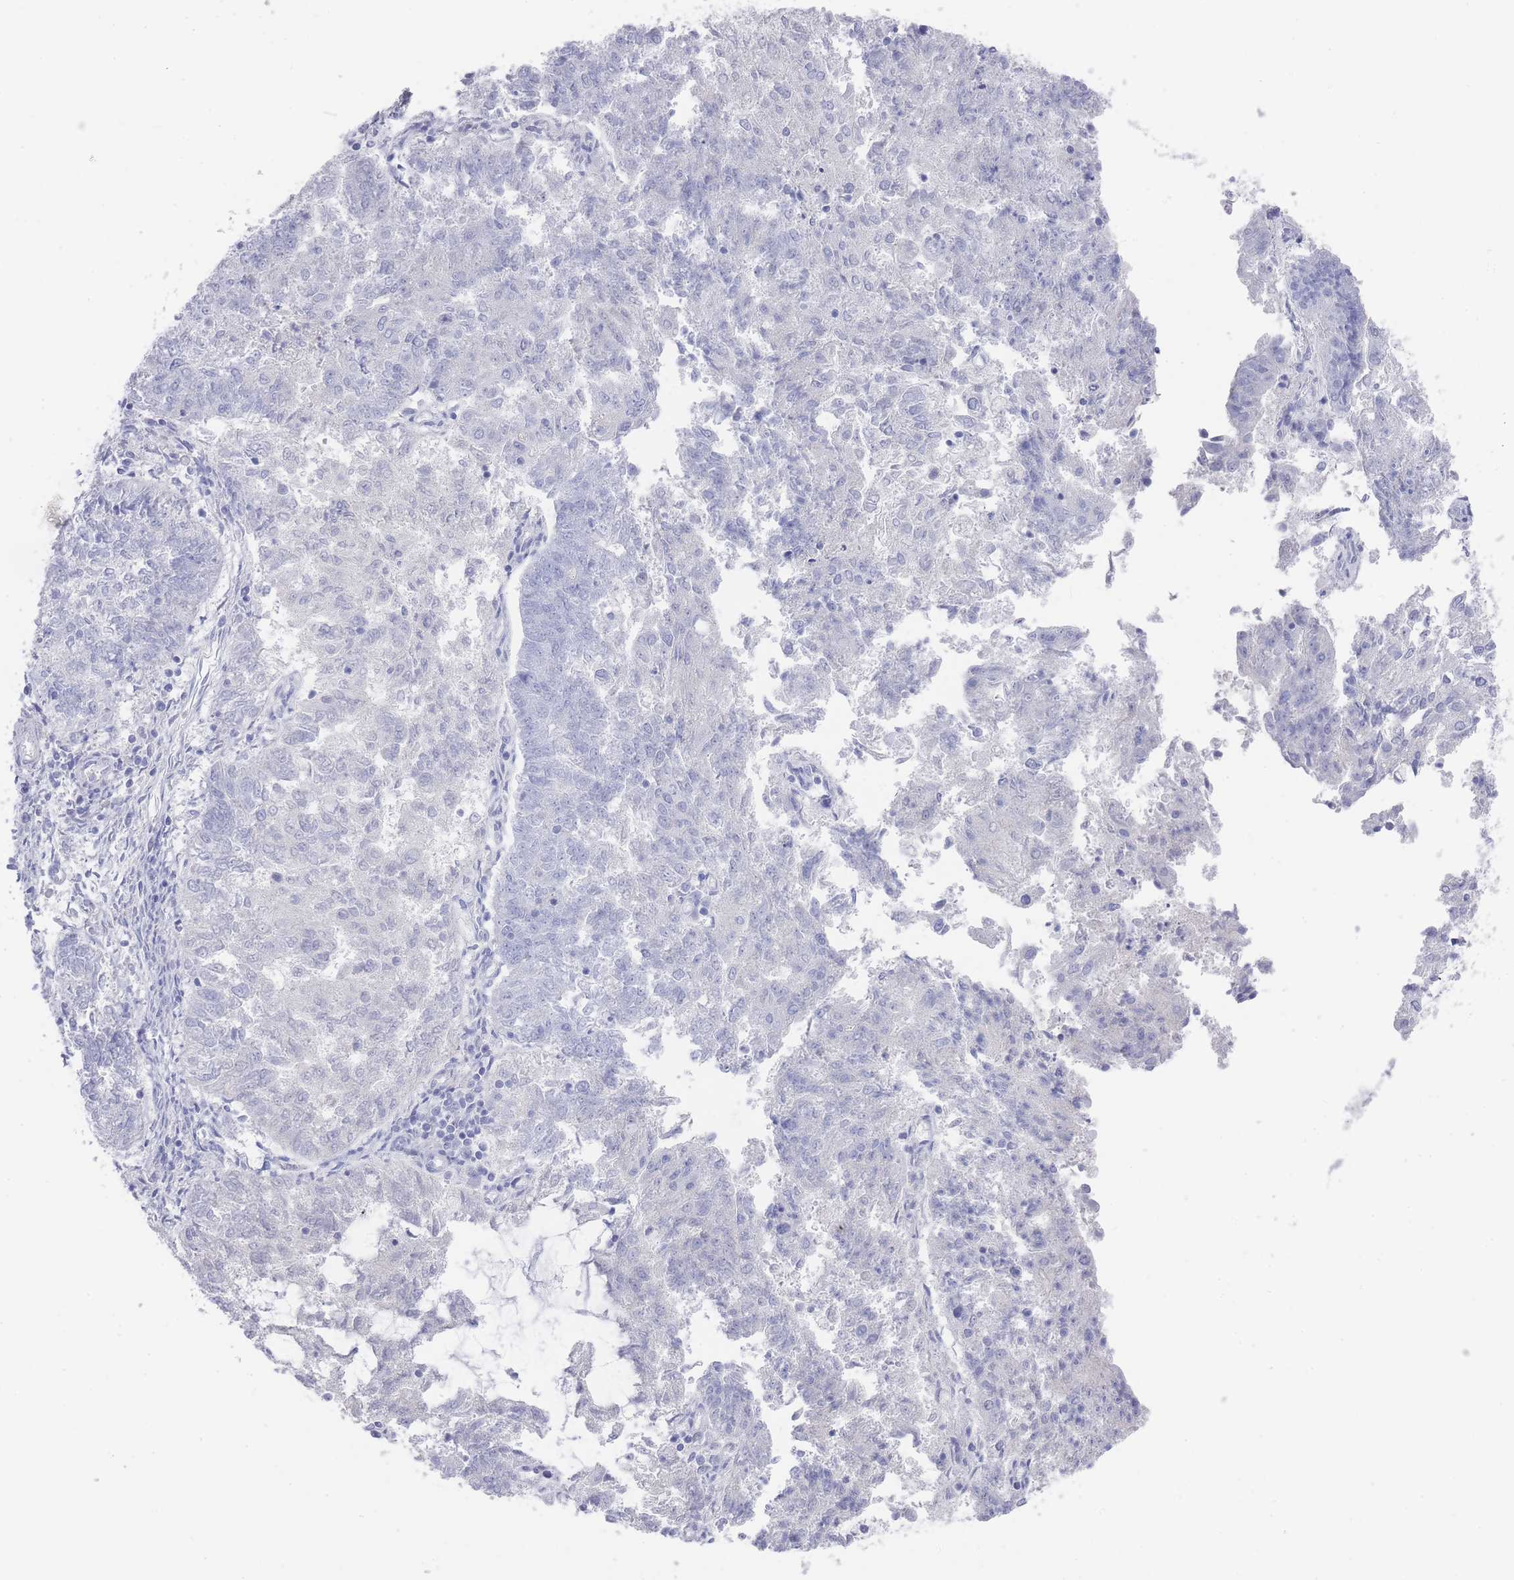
{"staining": {"intensity": "negative", "quantity": "none", "location": "none"}, "tissue": "endometrial cancer", "cell_type": "Tumor cells", "image_type": "cancer", "snomed": [{"axis": "morphology", "description": "Adenocarcinoma, NOS"}, {"axis": "topography", "description": "Endometrium"}], "caption": "DAB (3,3'-diaminobenzidine) immunohistochemical staining of endometrial adenocarcinoma displays no significant staining in tumor cells.", "gene": "RAB2B", "patient": {"sex": "female", "age": 82}}